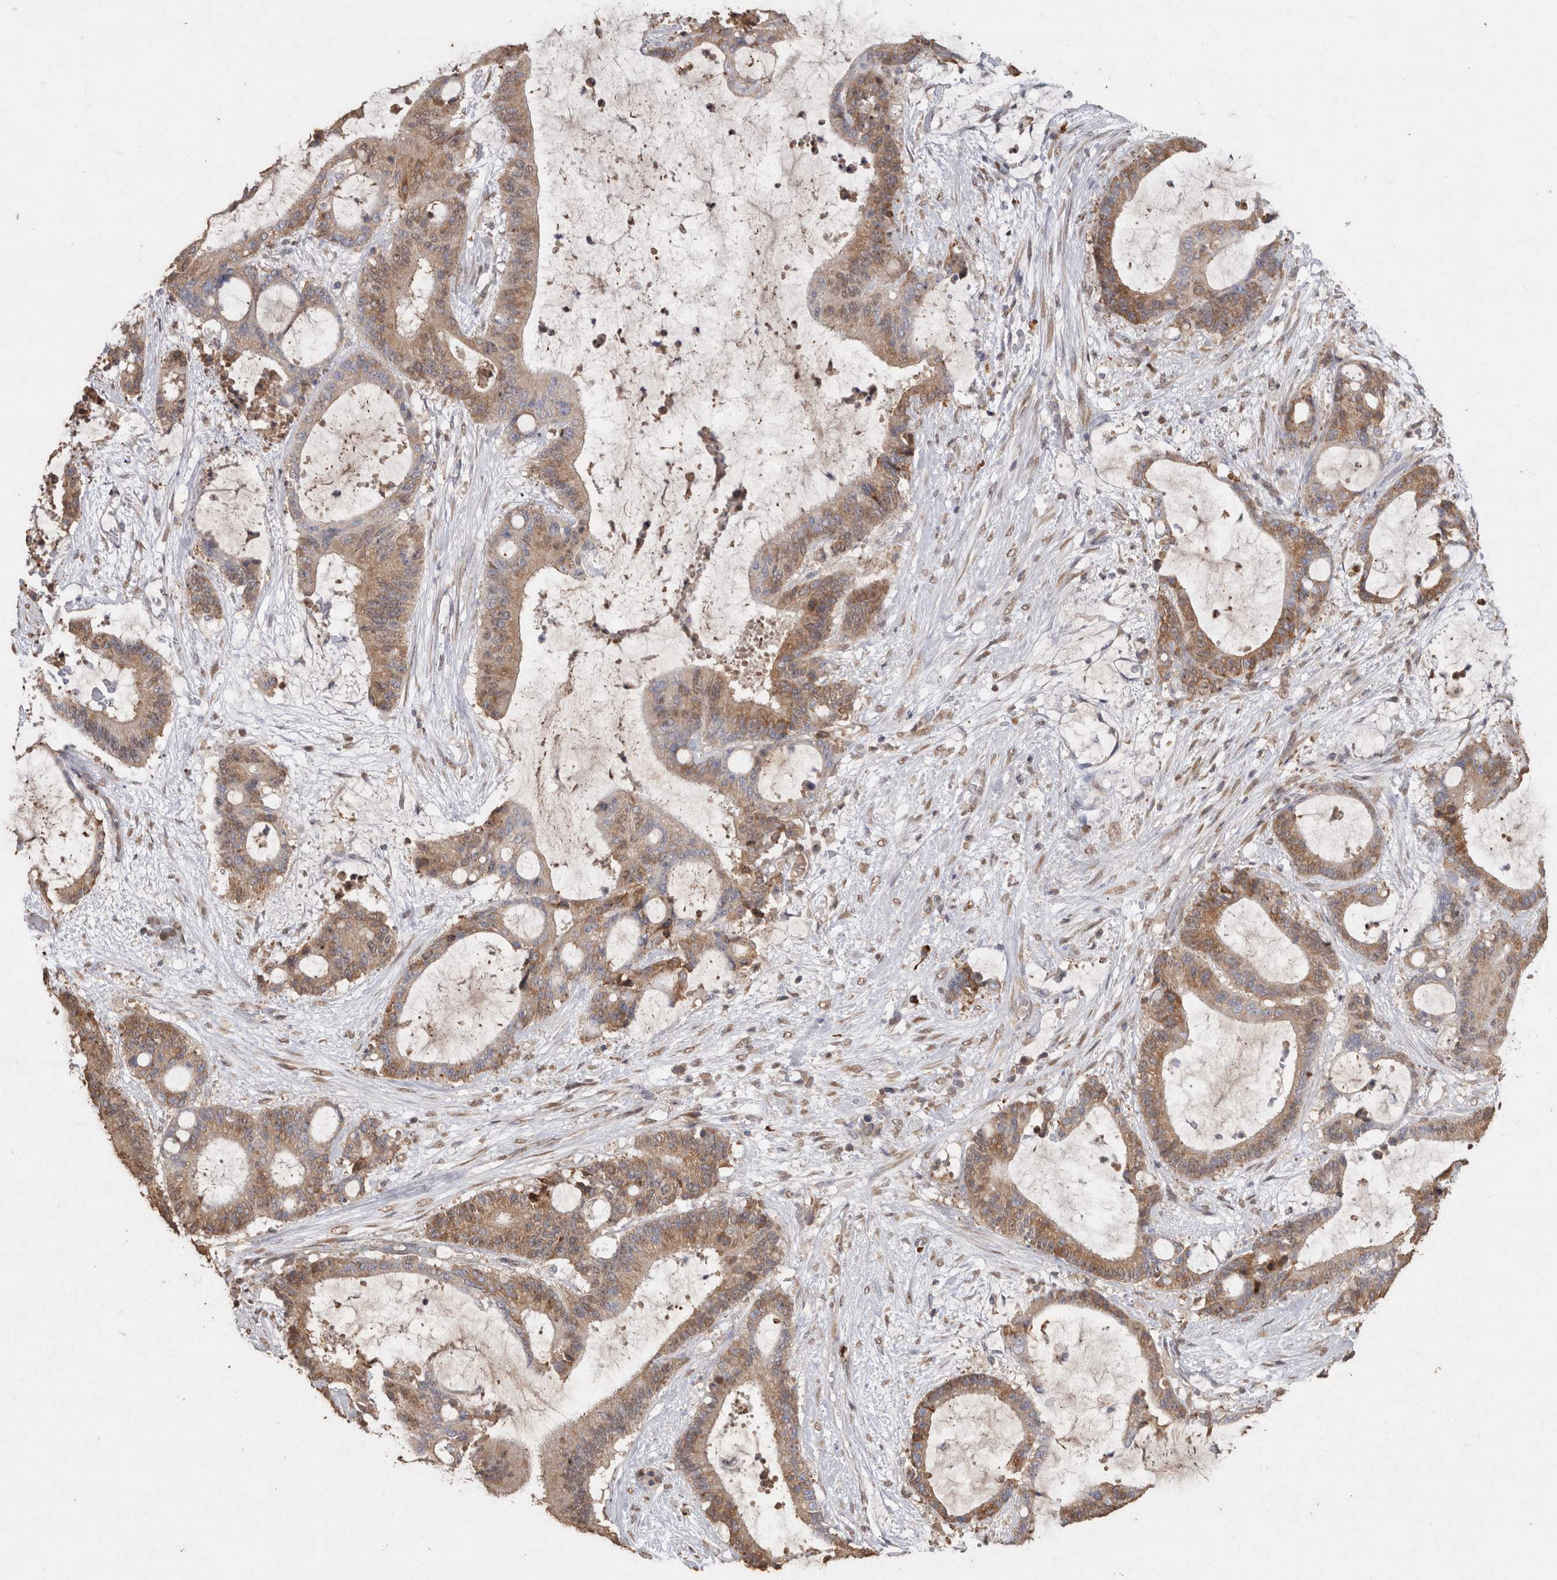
{"staining": {"intensity": "moderate", "quantity": ">75%", "location": "cytoplasmic/membranous"}, "tissue": "liver cancer", "cell_type": "Tumor cells", "image_type": "cancer", "snomed": [{"axis": "morphology", "description": "Cholangiocarcinoma"}, {"axis": "topography", "description": "Liver"}], "caption": "About >75% of tumor cells in human liver cancer (cholangiocarcinoma) reveal moderate cytoplasmic/membranous protein expression as visualized by brown immunohistochemical staining.", "gene": "CRELD2", "patient": {"sex": "female", "age": 73}}